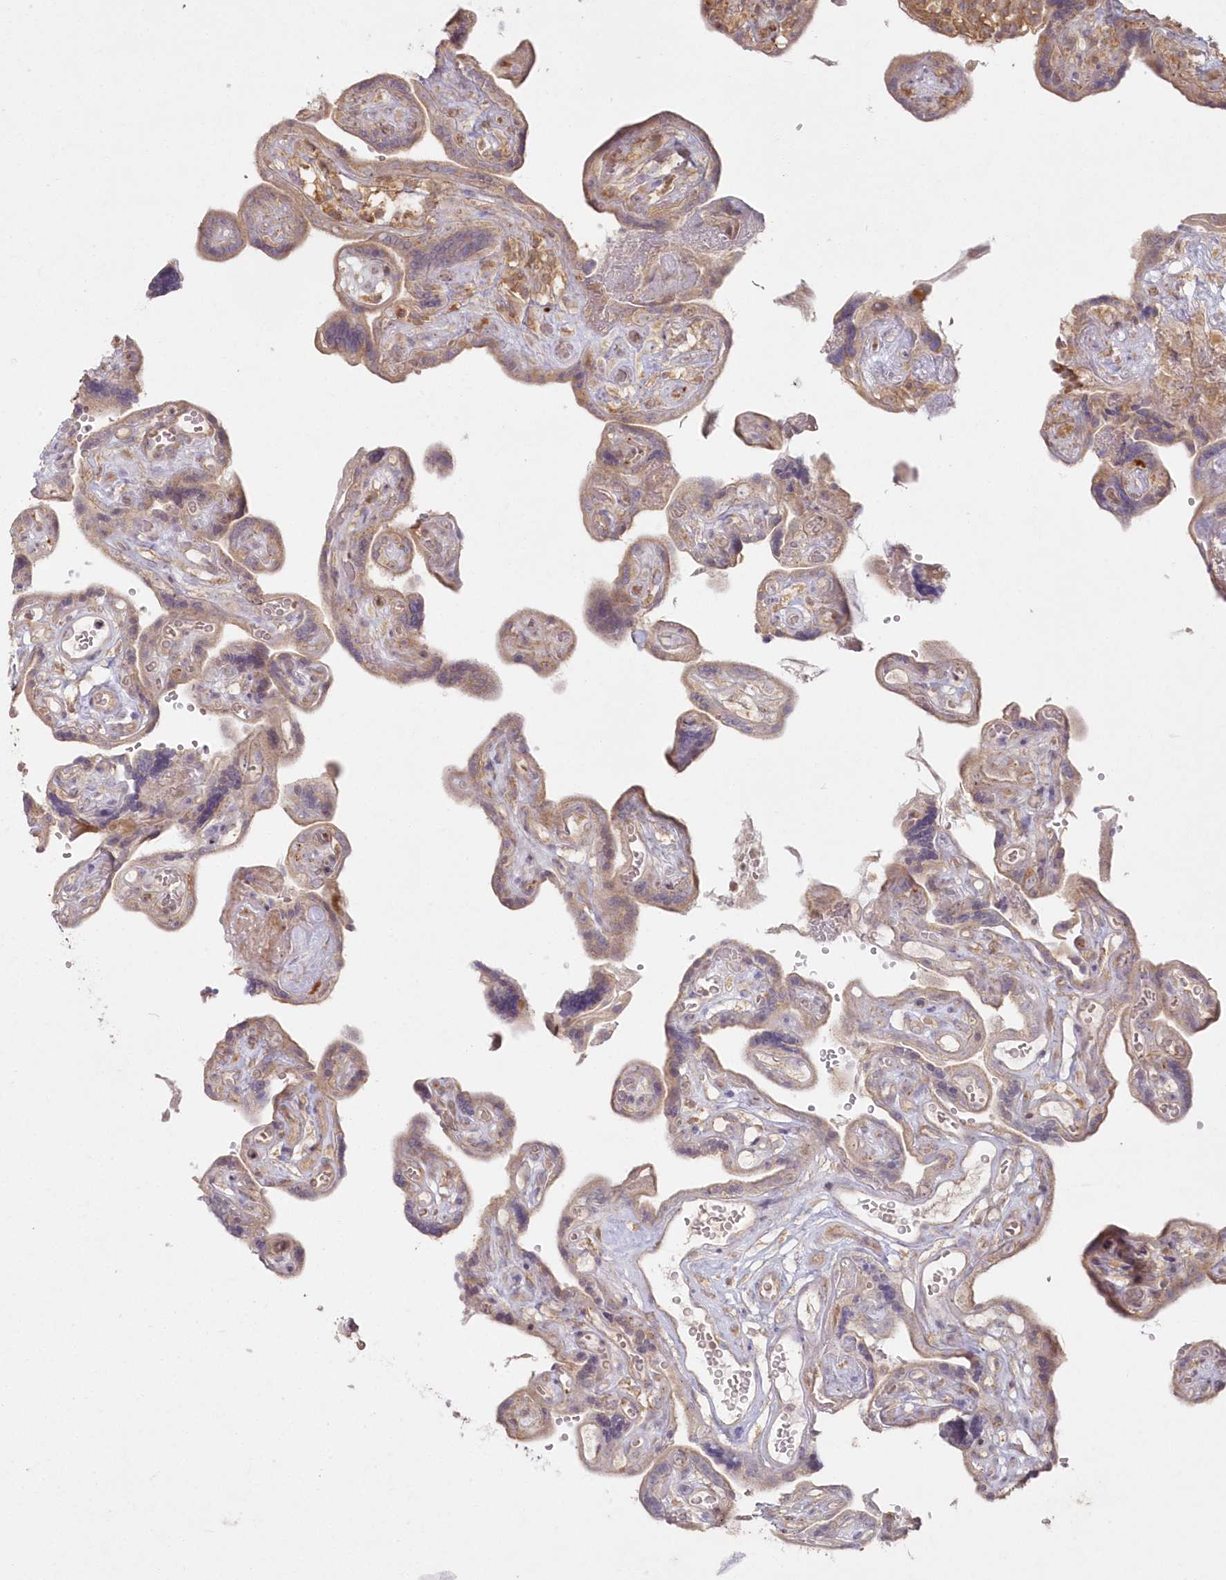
{"staining": {"intensity": "weak", "quantity": "25%-75%", "location": "cytoplasmic/membranous,nuclear"}, "tissue": "placenta", "cell_type": "Decidual cells", "image_type": "normal", "snomed": [{"axis": "morphology", "description": "Normal tissue, NOS"}, {"axis": "topography", "description": "Placenta"}], "caption": "Approximately 25%-75% of decidual cells in benign placenta reveal weak cytoplasmic/membranous,nuclear protein staining as visualized by brown immunohistochemical staining.", "gene": "ARSB", "patient": {"sex": "female", "age": 30}}